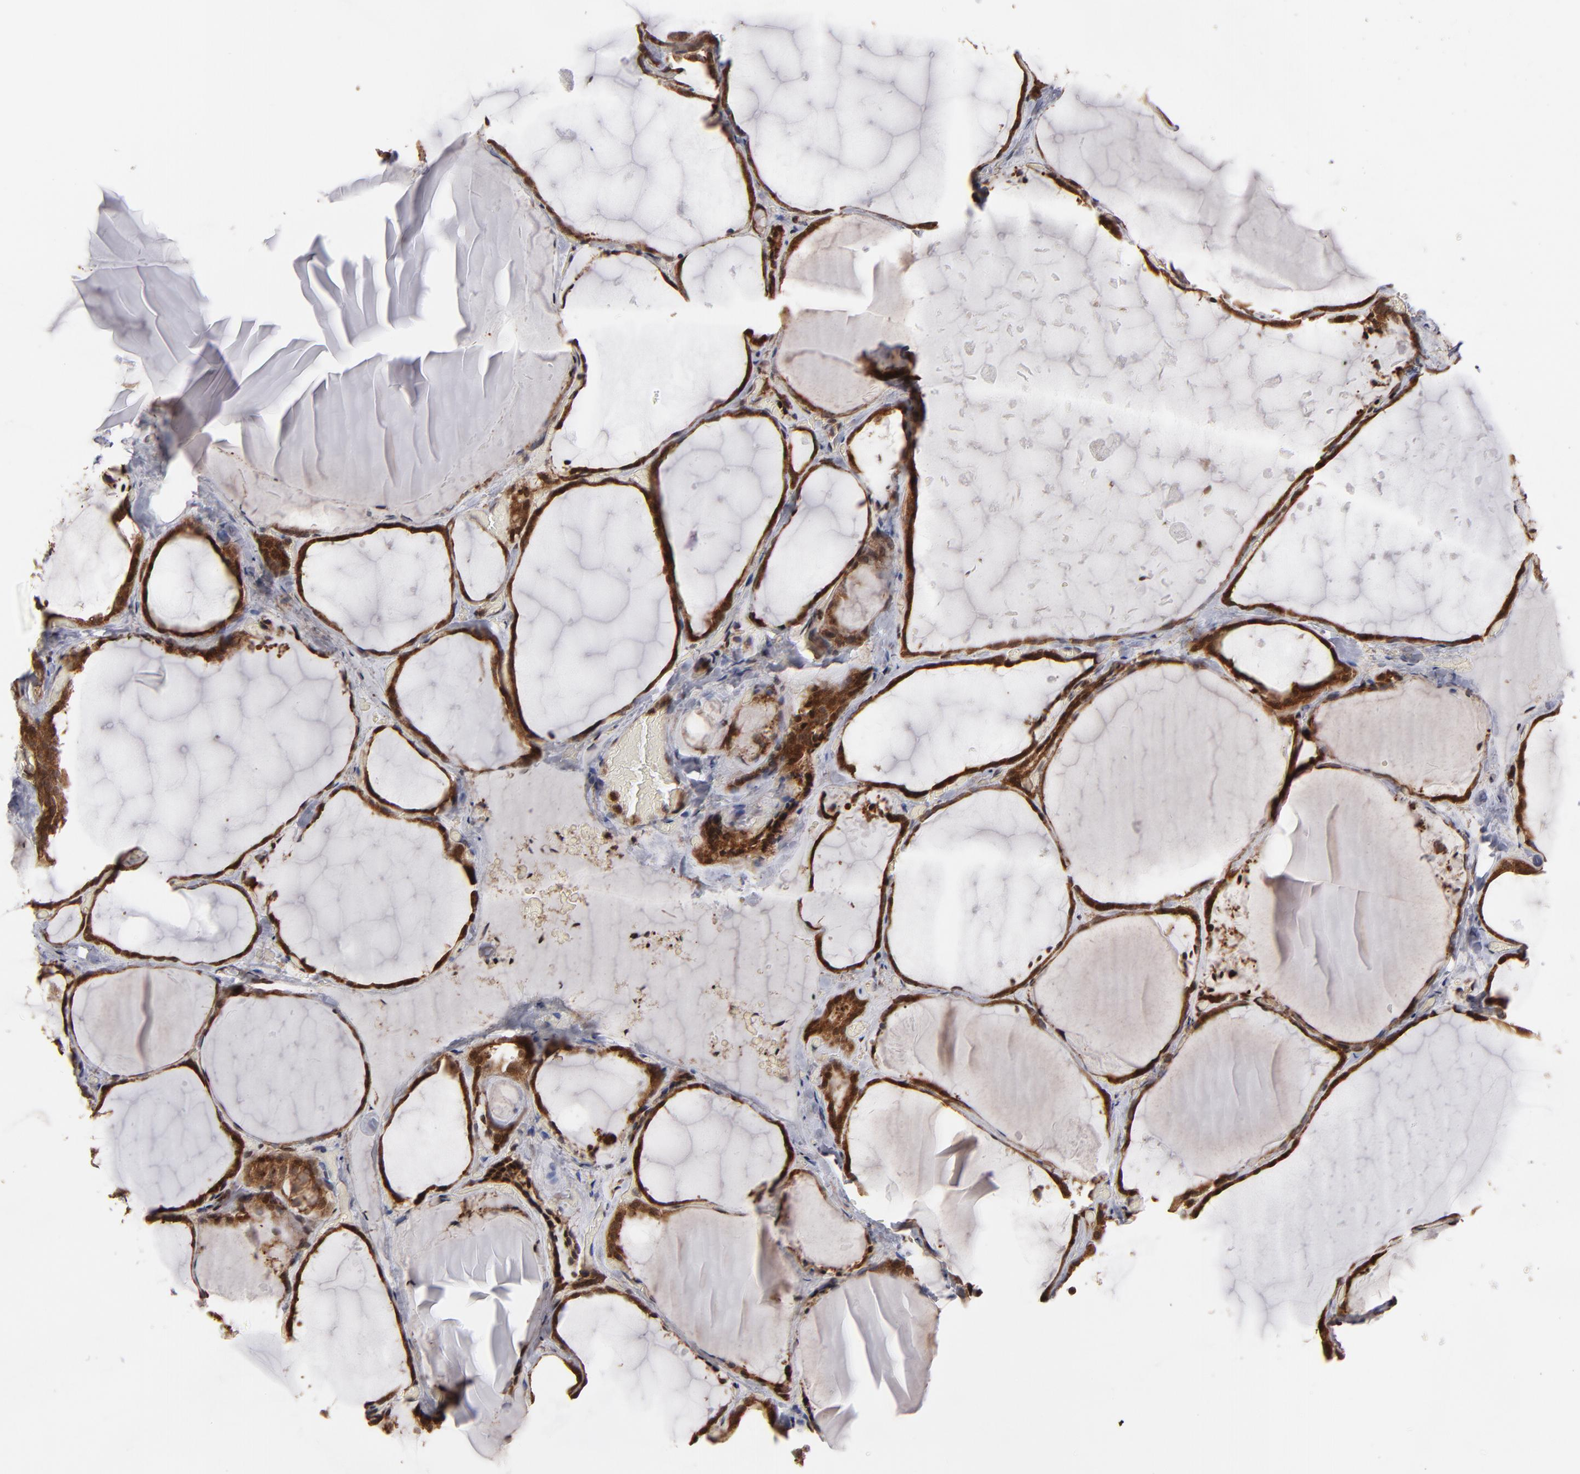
{"staining": {"intensity": "strong", "quantity": ">75%", "location": "cytoplasmic/membranous,nuclear"}, "tissue": "thyroid gland", "cell_type": "Glandular cells", "image_type": "normal", "snomed": [{"axis": "morphology", "description": "Normal tissue, NOS"}, {"axis": "topography", "description": "Thyroid gland"}], "caption": "Strong cytoplasmic/membranous,nuclear positivity for a protein is identified in approximately >75% of glandular cells of normal thyroid gland using IHC.", "gene": "RGS6", "patient": {"sex": "female", "age": 22}}